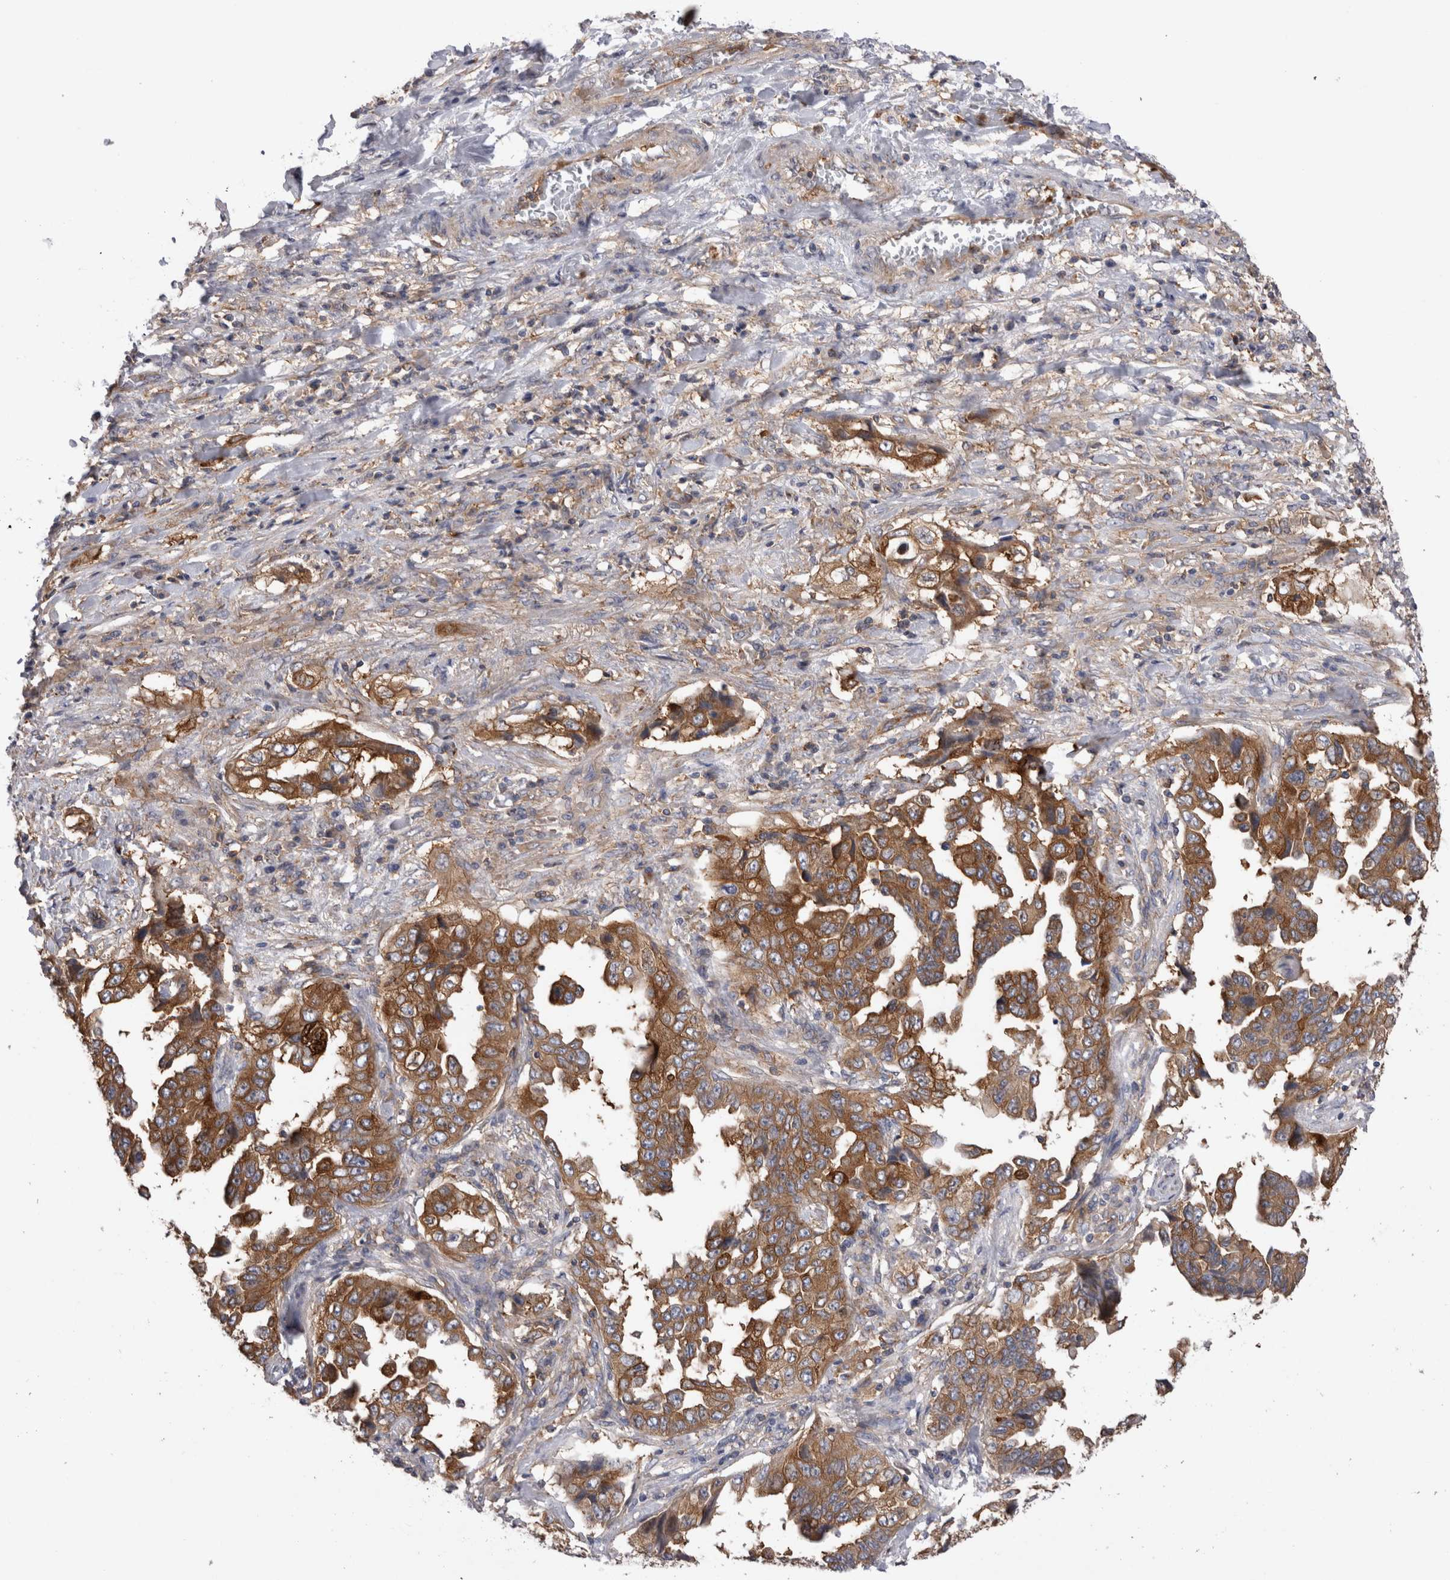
{"staining": {"intensity": "strong", "quantity": ">75%", "location": "cytoplasmic/membranous"}, "tissue": "lung cancer", "cell_type": "Tumor cells", "image_type": "cancer", "snomed": [{"axis": "morphology", "description": "Adenocarcinoma, NOS"}, {"axis": "topography", "description": "Lung"}], "caption": "A micrograph of lung adenocarcinoma stained for a protein reveals strong cytoplasmic/membranous brown staining in tumor cells.", "gene": "RAB11FIP1", "patient": {"sex": "female", "age": 51}}